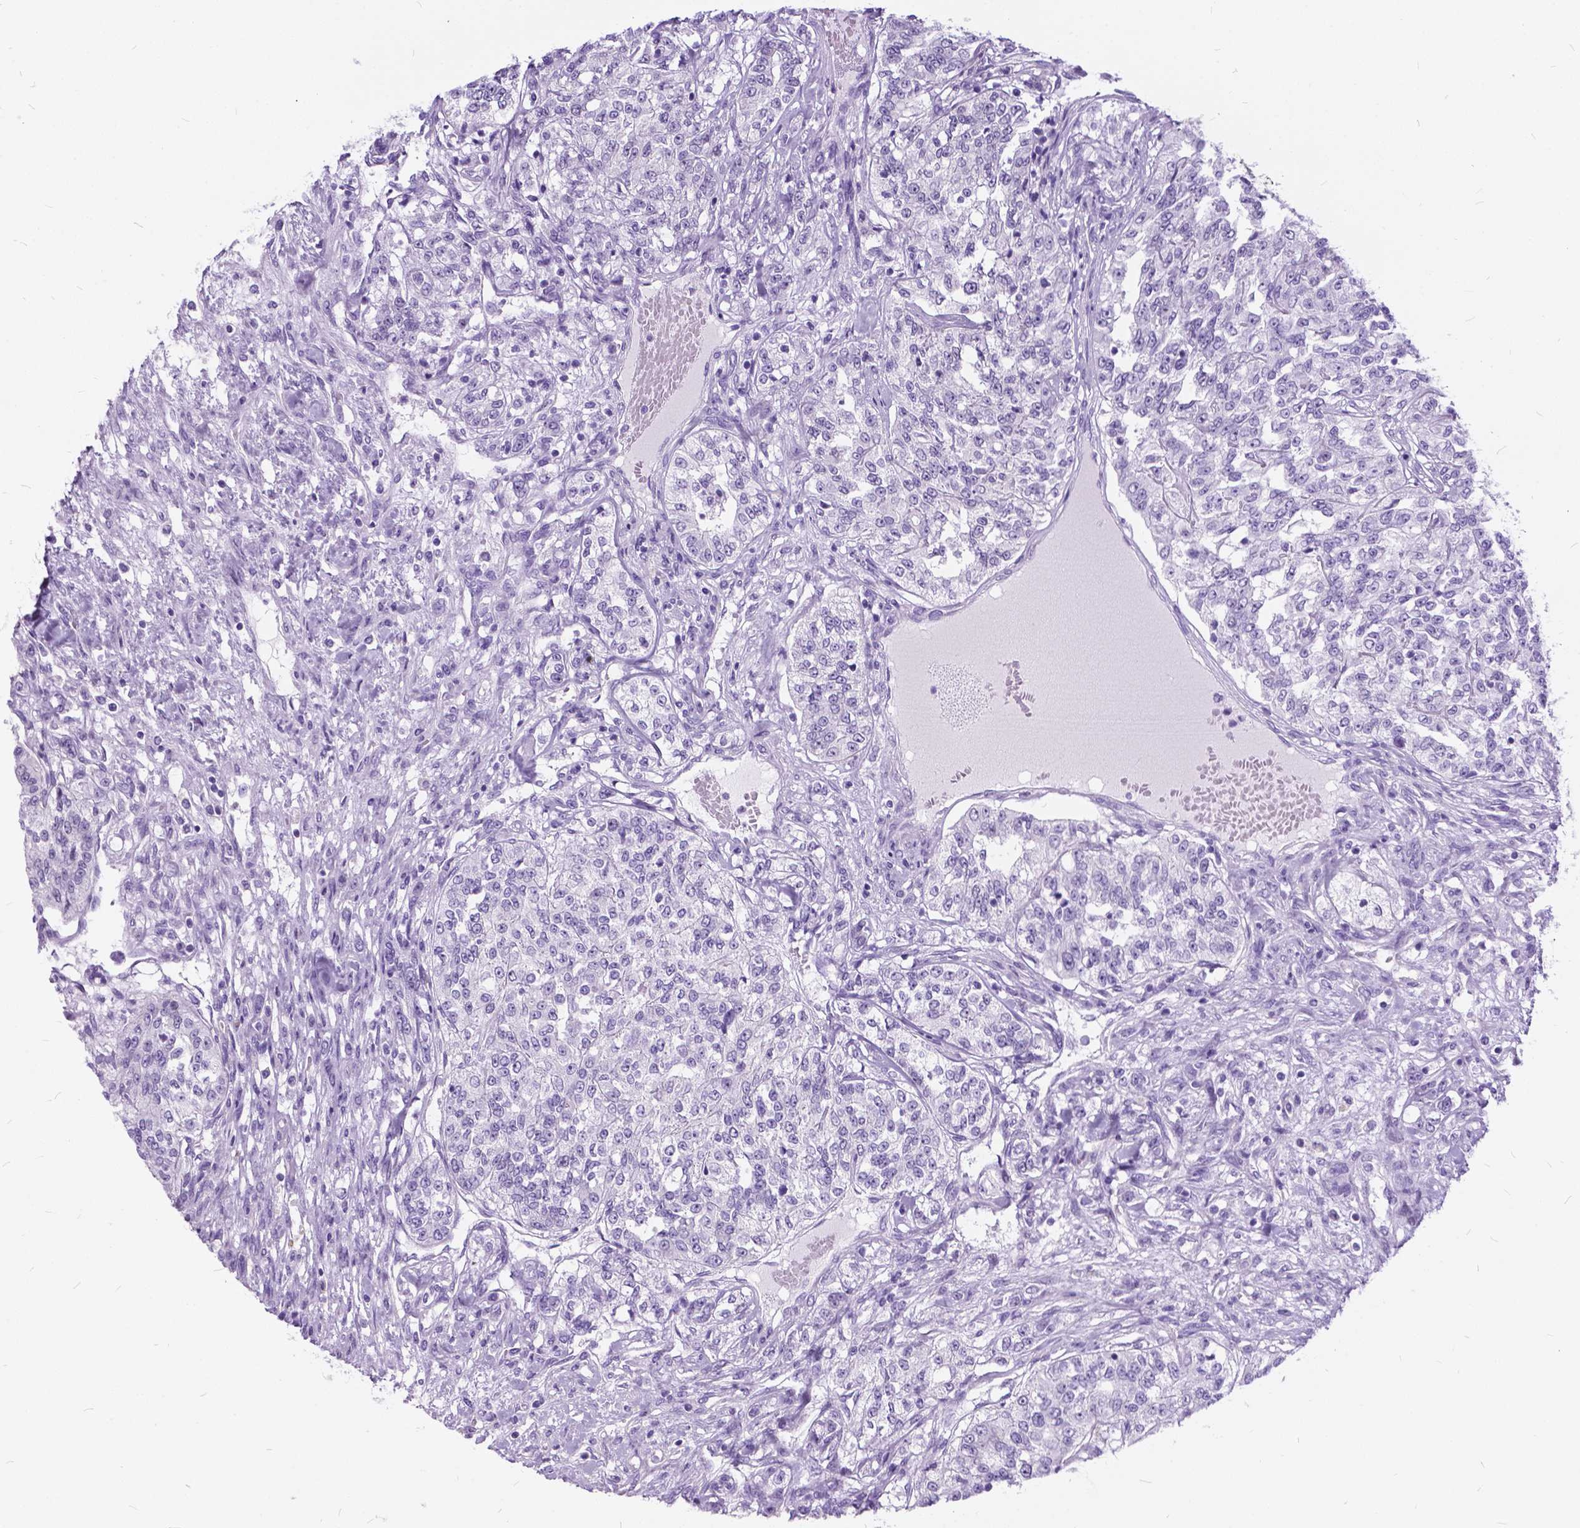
{"staining": {"intensity": "negative", "quantity": "none", "location": "none"}, "tissue": "renal cancer", "cell_type": "Tumor cells", "image_type": "cancer", "snomed": [{"axis": "morphology", "description": "Adenocarcinoma, NOS"}, {"axis": "topography", "description": "Kidney"}], "caption": "Photomicrograph shows no significant protein expression in tumor cells of renal adenocarcinoma. (DAB (3,3'-diaminobenzidine) immunohistochemistry, high magnification).", "gene": "BSND", "patient": {"sex": "female", "age": 63}}